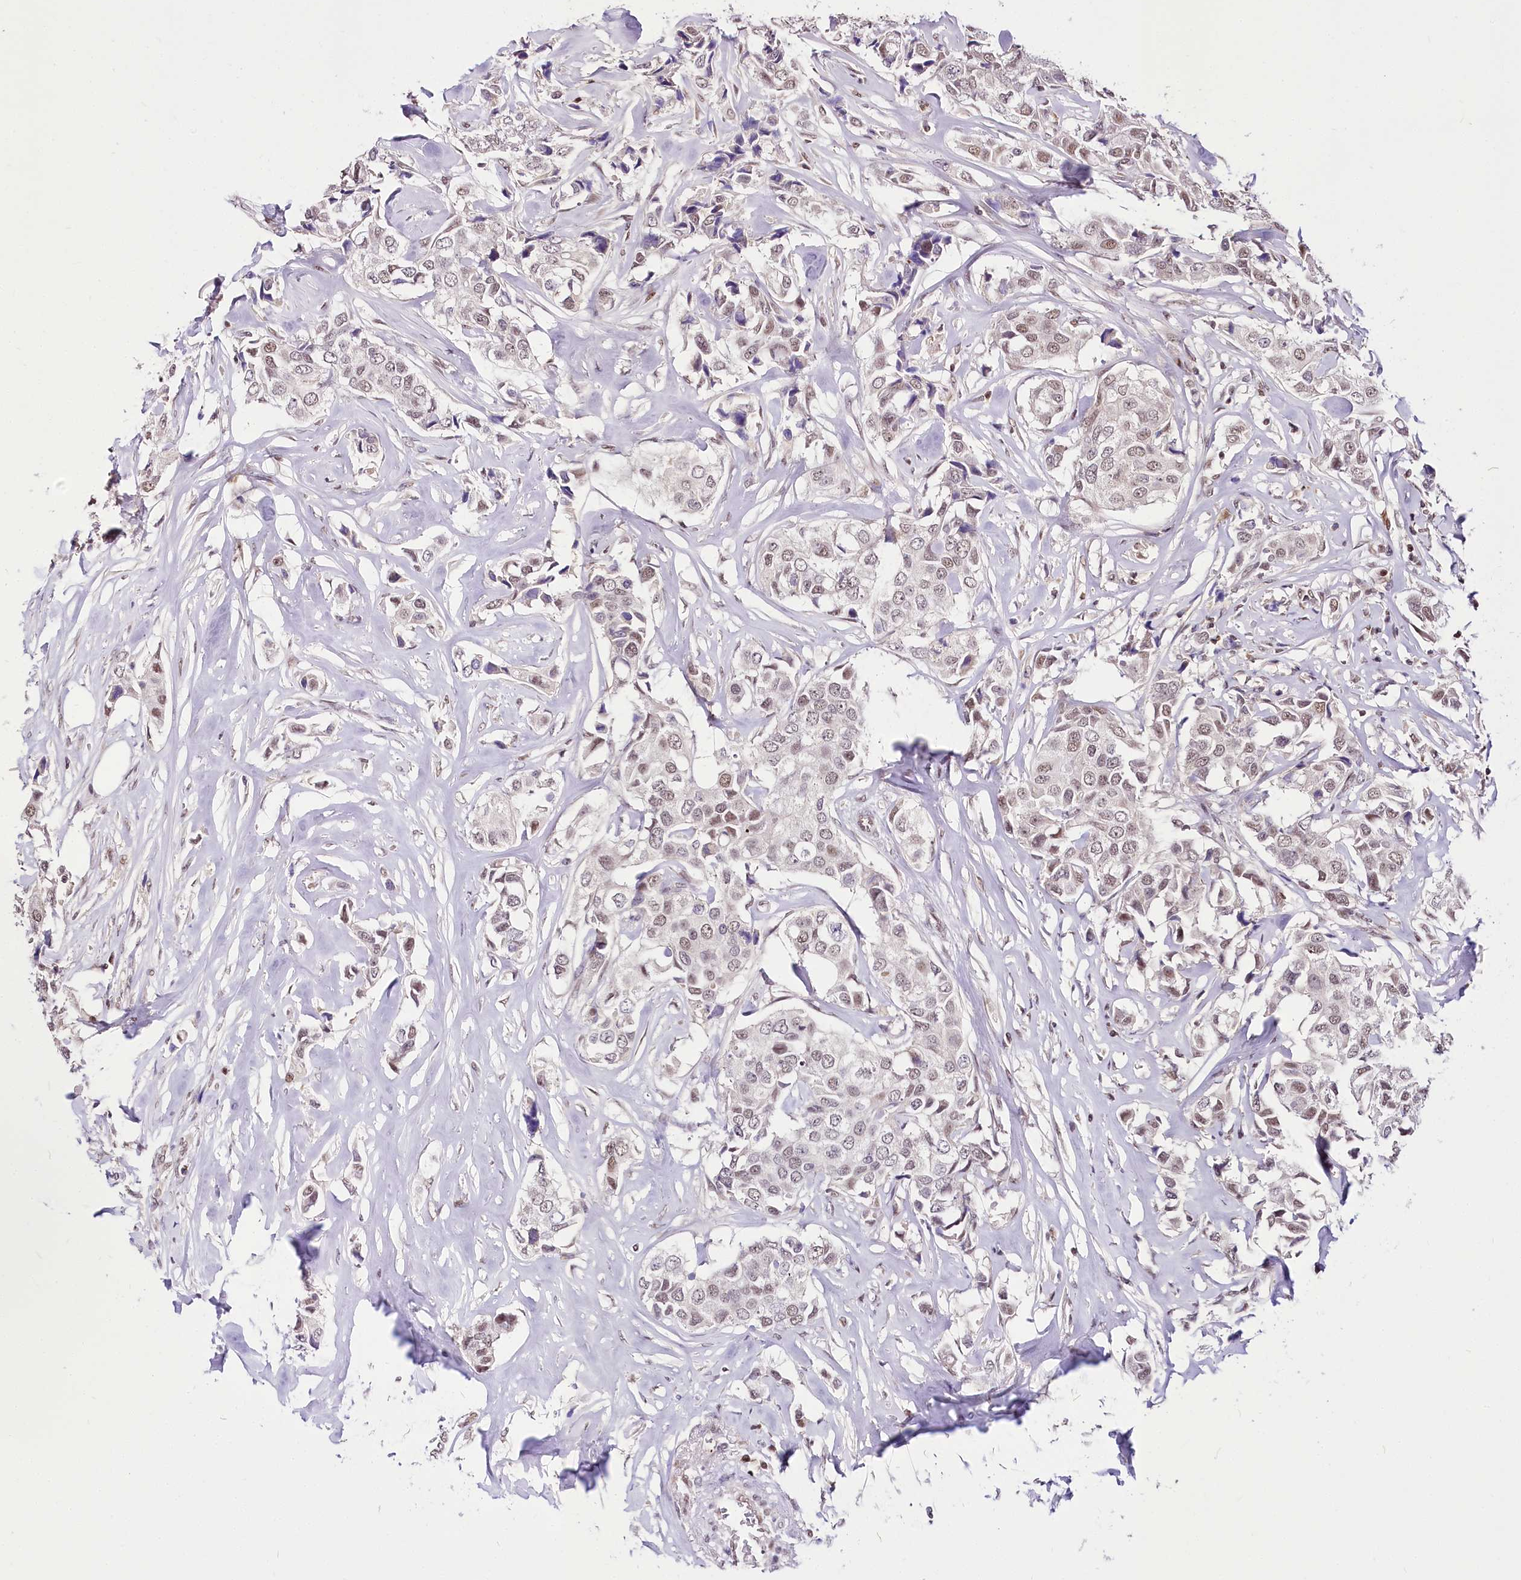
{"staining": {"intensity": "weak", "quantity": "25%-75%", "location": "nuclear"}, "tissue": "breast cancer", "cell_type": "Tumor cells", "image_type": "cancer", "snomed": [{"axis": "morphology", "description": "Duct carcinoma"}, {"axis": "topography", "description": "Breast"}], "caption": "Breast cancer stained for a protein (brown) reveals weak nuclear positive expression in approximately 25%-75% of tumor cells.", "gene": "POLA2", "patient": {"sex": "female", "age": 80}}